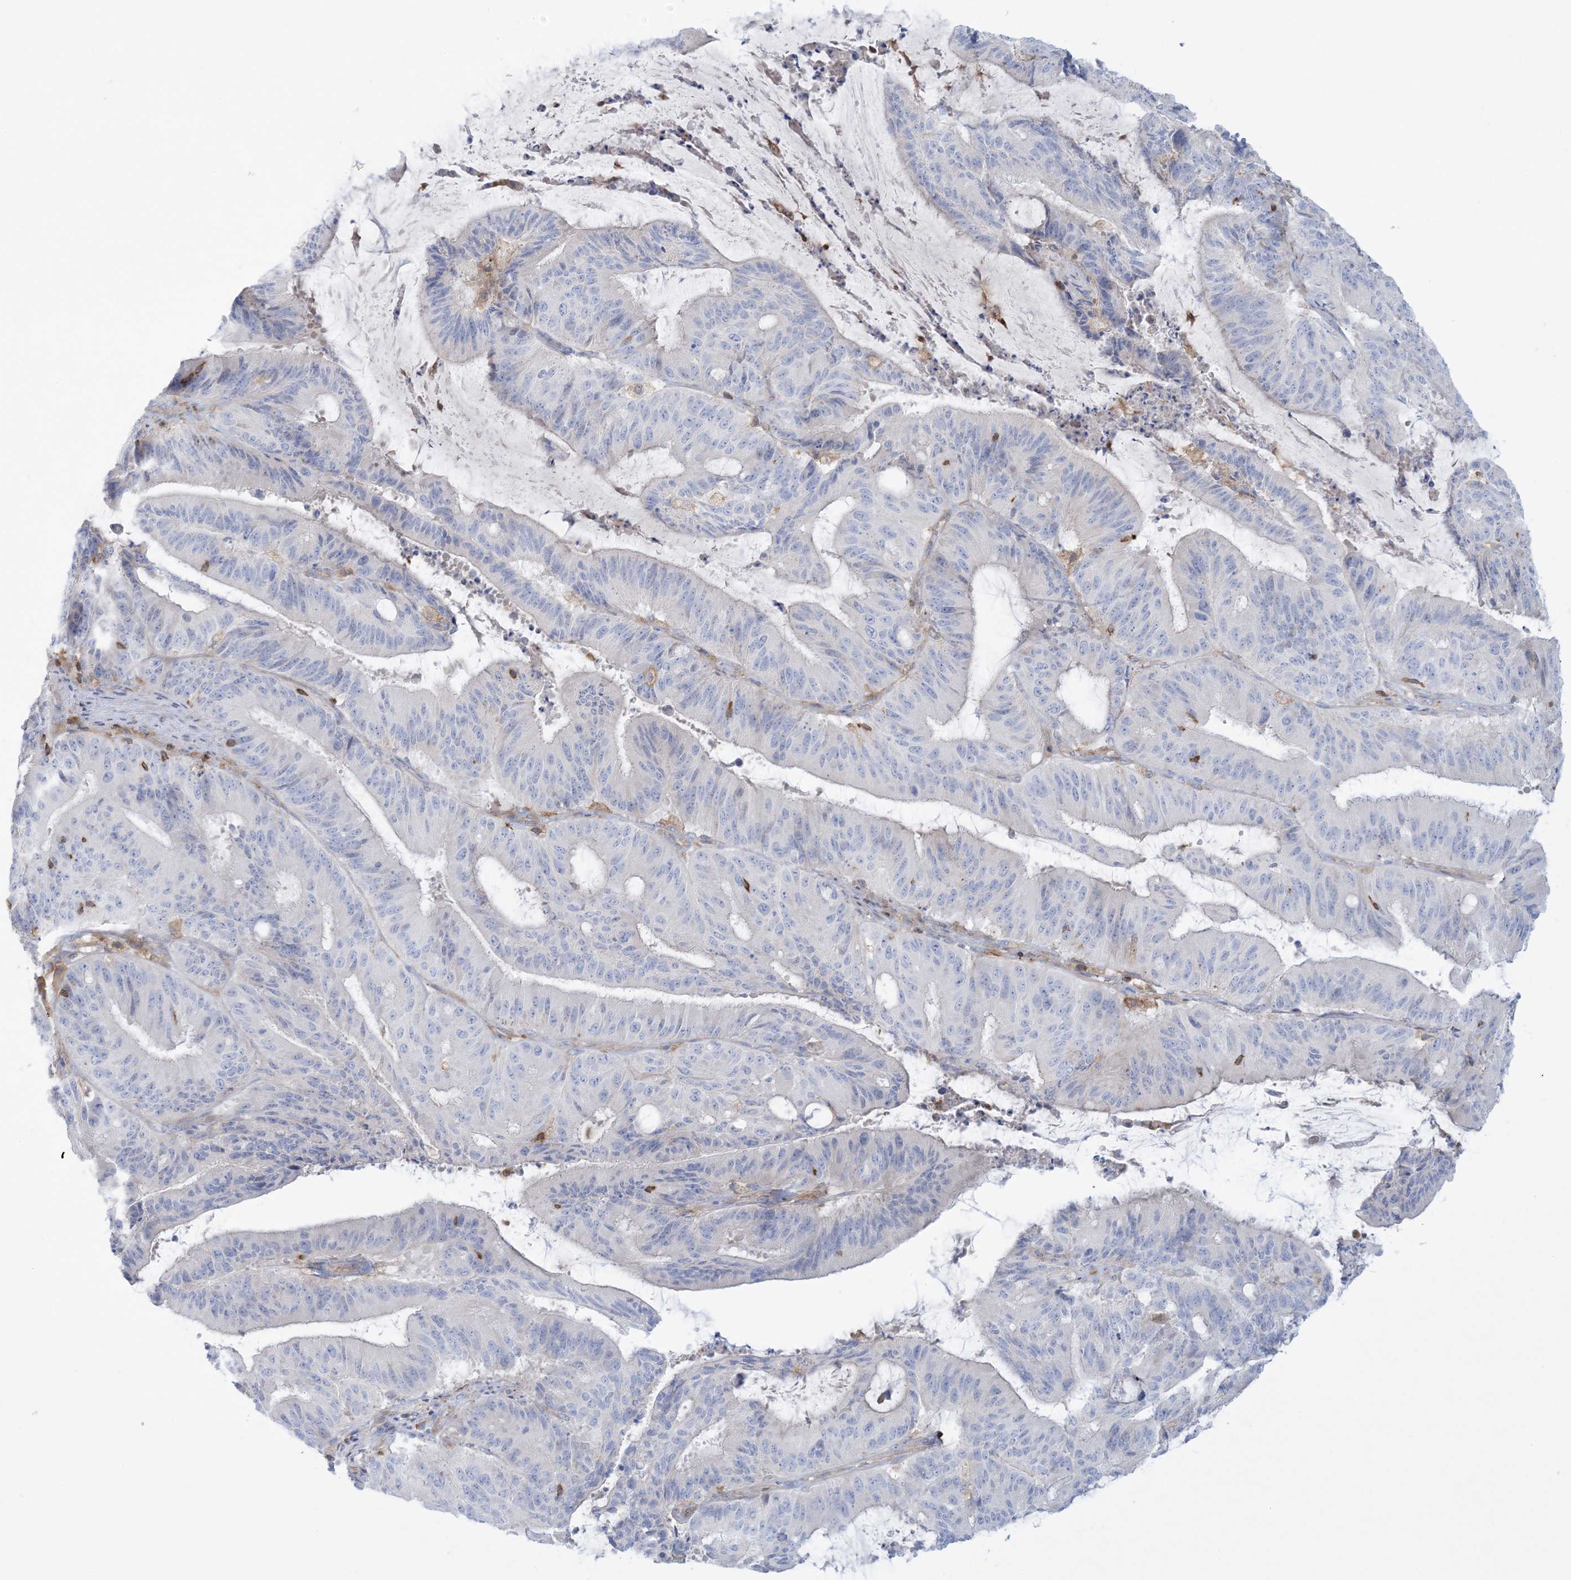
{"staining": {"intensity": "negative", "quantity": "none", "location": "none"}, "tissue": "liver cancer", "cell_type": "Tumor cells", "image_type": "cancer", "snomed": [{"axis": "morphology", "description": "Normal tissue, NOS"}, {"axis": "morphology", "description": "Cholangiocarcinoma"}, {"axis": "topography", "description": "Liver"}, {"axis": "topography", "description": "Peripheral nerve tissue"}], "caption": "Liver cancer (cholangiocarcinoma) stained for a protein using immunohistochemistry (IHC) reveals no expression tumor cells.", "gene": "ARHGAP30", "patient": {"sex": "female", "age": 73}}